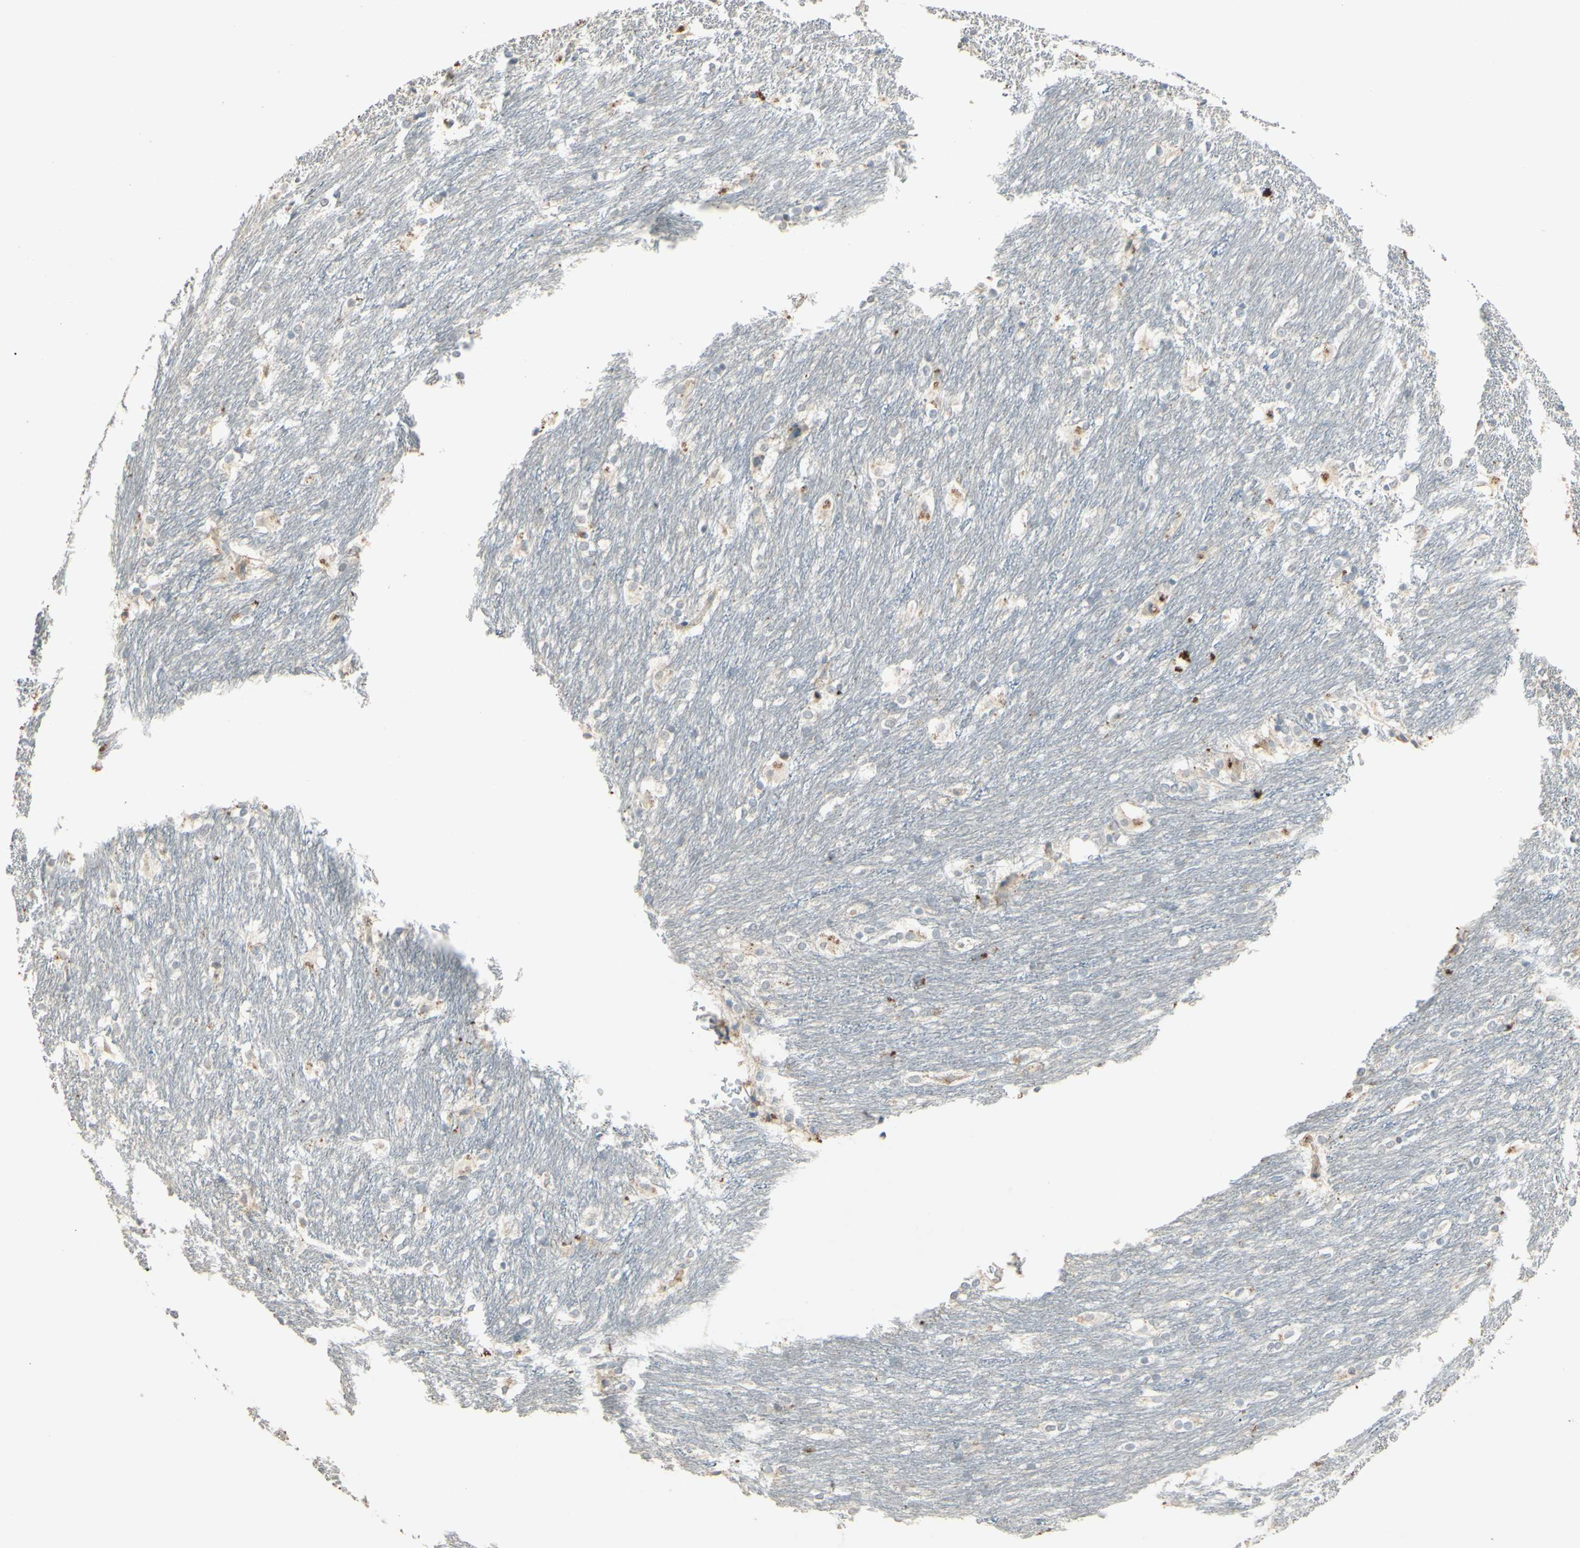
{"staining": {"intensity": "negative", "quantity": "none", "location": "none"}, "tissue": "caudate", "cell_type": "Glial cells", "image_type": "normal", "snomed": [{"axis": "morphology", "description": "Normal tissue, NOS"}, {"axis": "topography", "description": "Lateral ventricle wall"}], "caption": "This is an IHC micrograph of benign human caudate. There is no positivity in glial cells.", "gene": "TIMM21", "patient": {"sex": "female", "age": 19}}